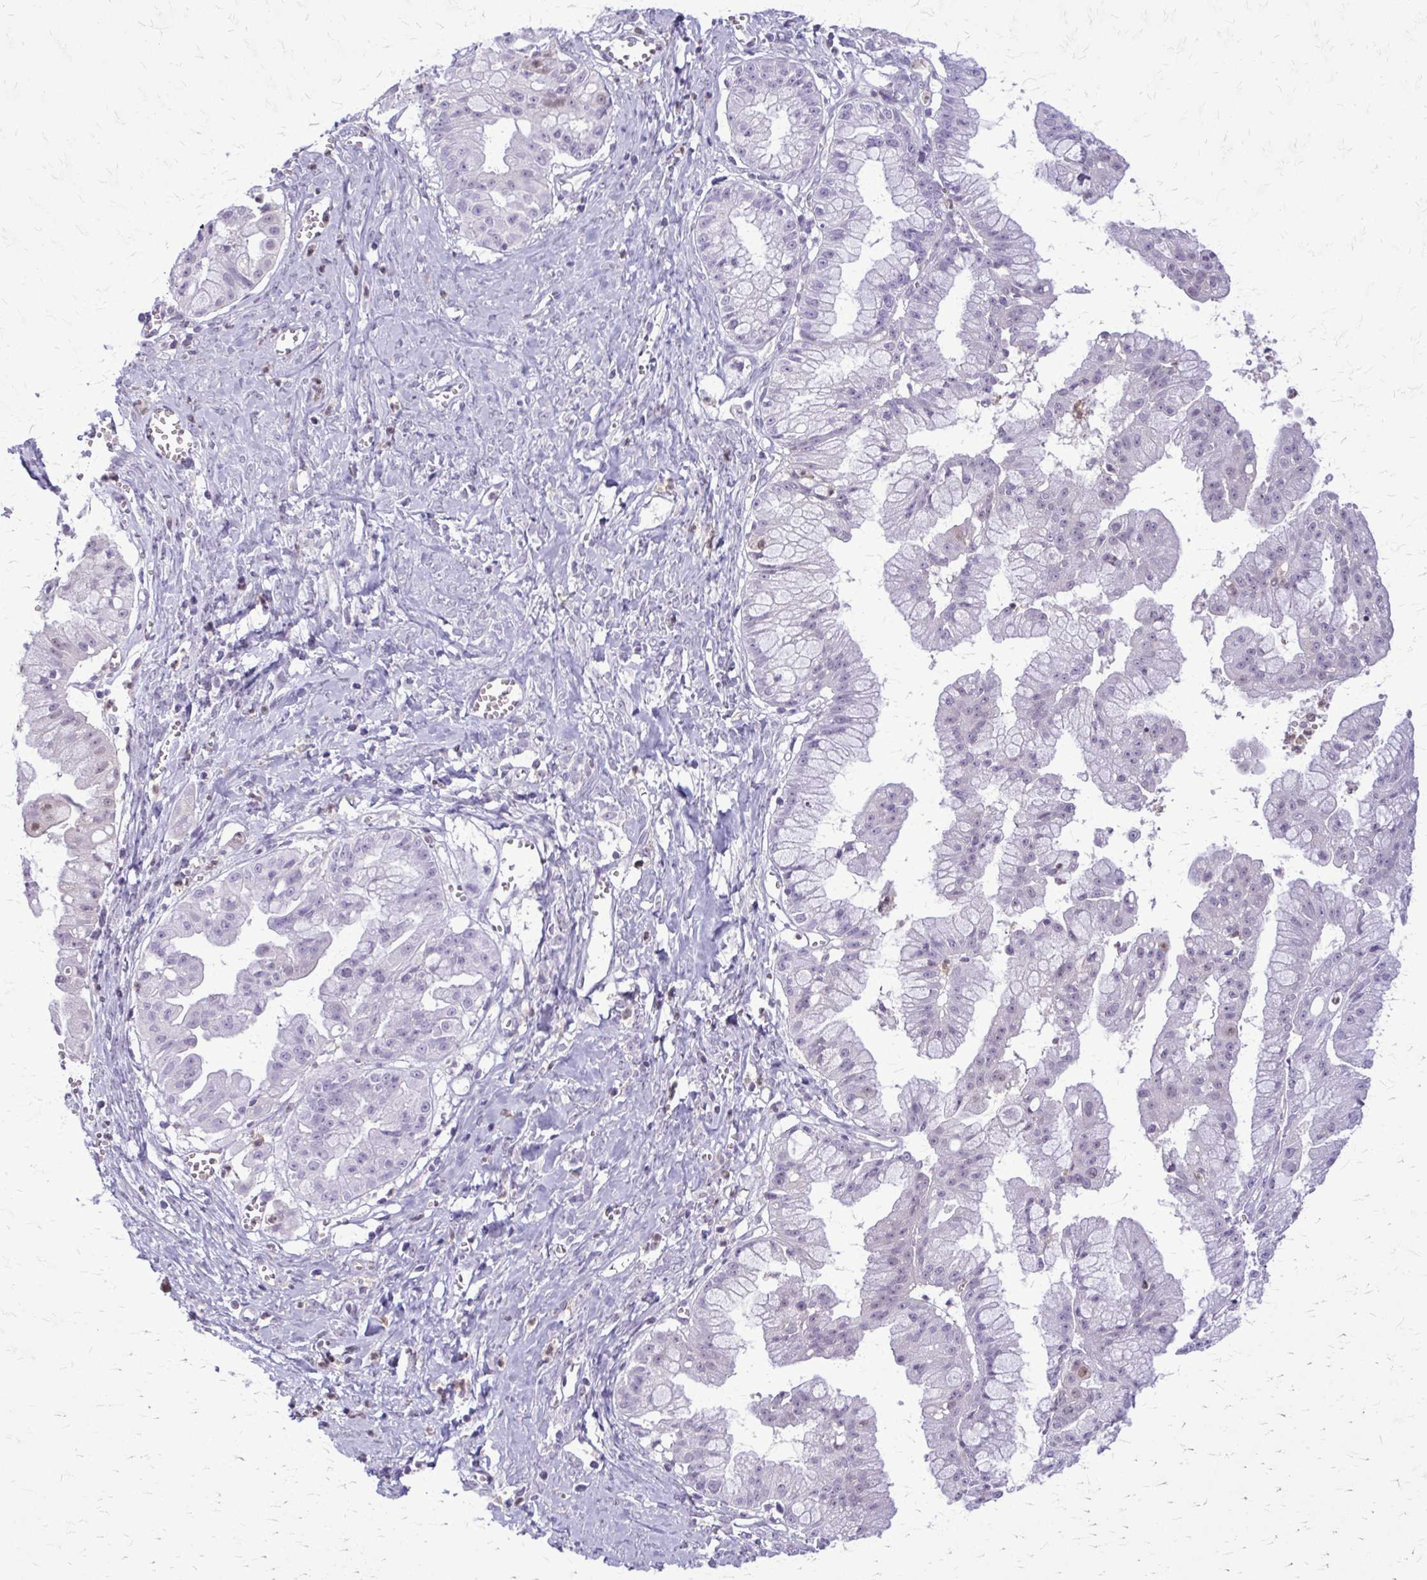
{"staining": {"intensity": "negative", "quantity": "none", "location": "none"}, "tissue": "ovarian cancer", "cell_type": "Tumor cells", "image_type": "cancer", "snomed": [{"axis": "morphology", "description": "Cystadenocarcinoma, mucinous, NOS"}, {"axis": "topography", "description": "Ovary"}], "caption": "Micrograph shows no protein positivity in tumor cells of ovarian cancer (mucinous cystadenocarcinoma) tissue. (Immunohistochemistry (ihc), brightfield microscopy, high magnification).", "gene": "GLRX", "patient": {"sex": "female", "age": 70}}